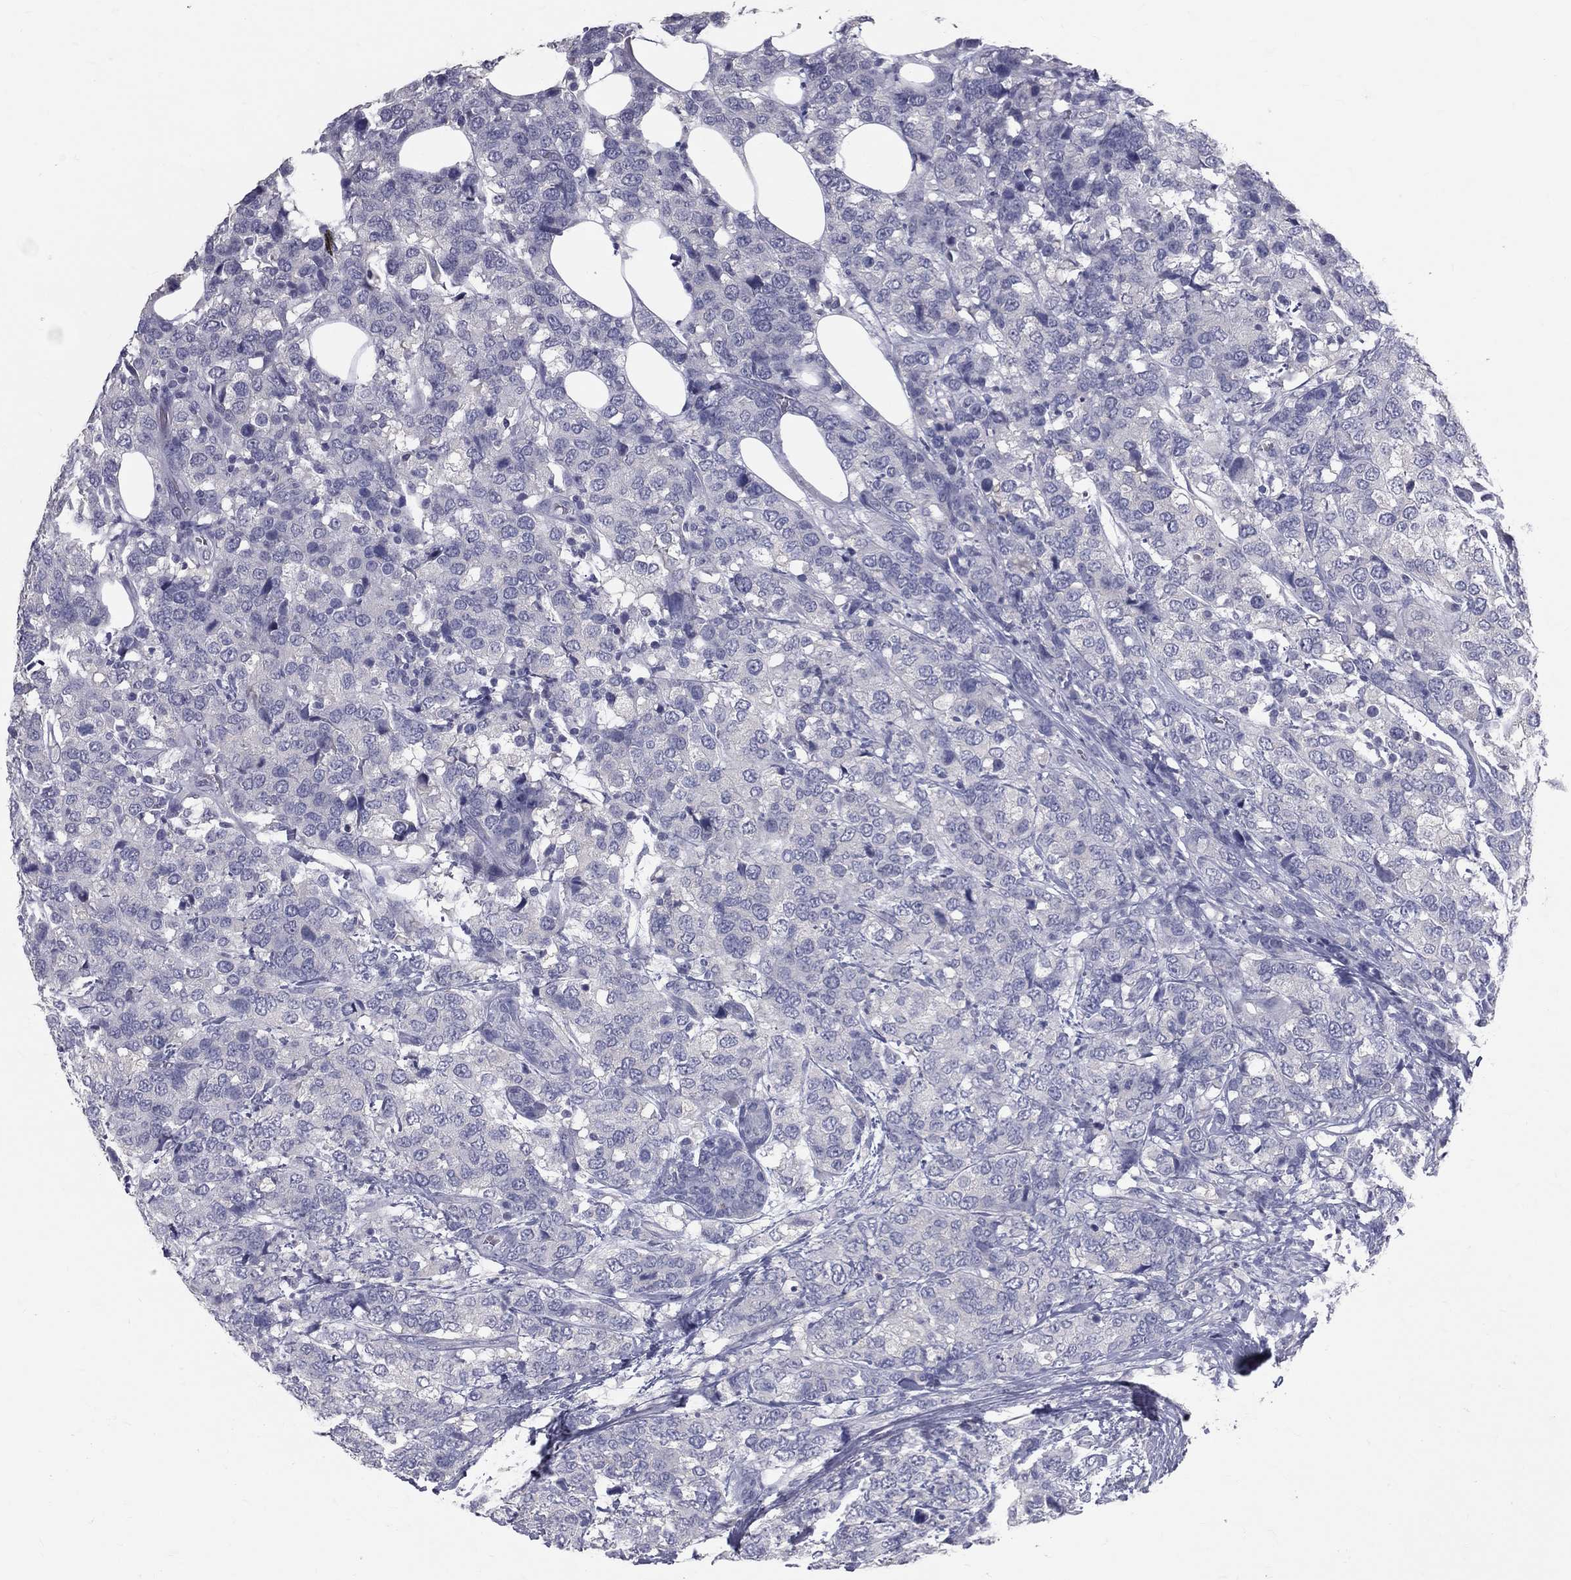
{"staining": {"intensity": "negative", "quantity": "none", "location": "none"}, "tissue": "breast cancer", "cell_type": "Tumor cells", "image_type": "cancer", "snomed": [{"axis": "morphology", "description": "Lobular carcinoma"}, {"axis": "topography", "description": "Breast"}], "caption": "This is an immunohistochemistry (IHC) micrograph of lobular carcinoma (breast). There is no staining in tumor cells.", "gene": "TFPI2", "patient": {"sex": "female", "age": 59}}